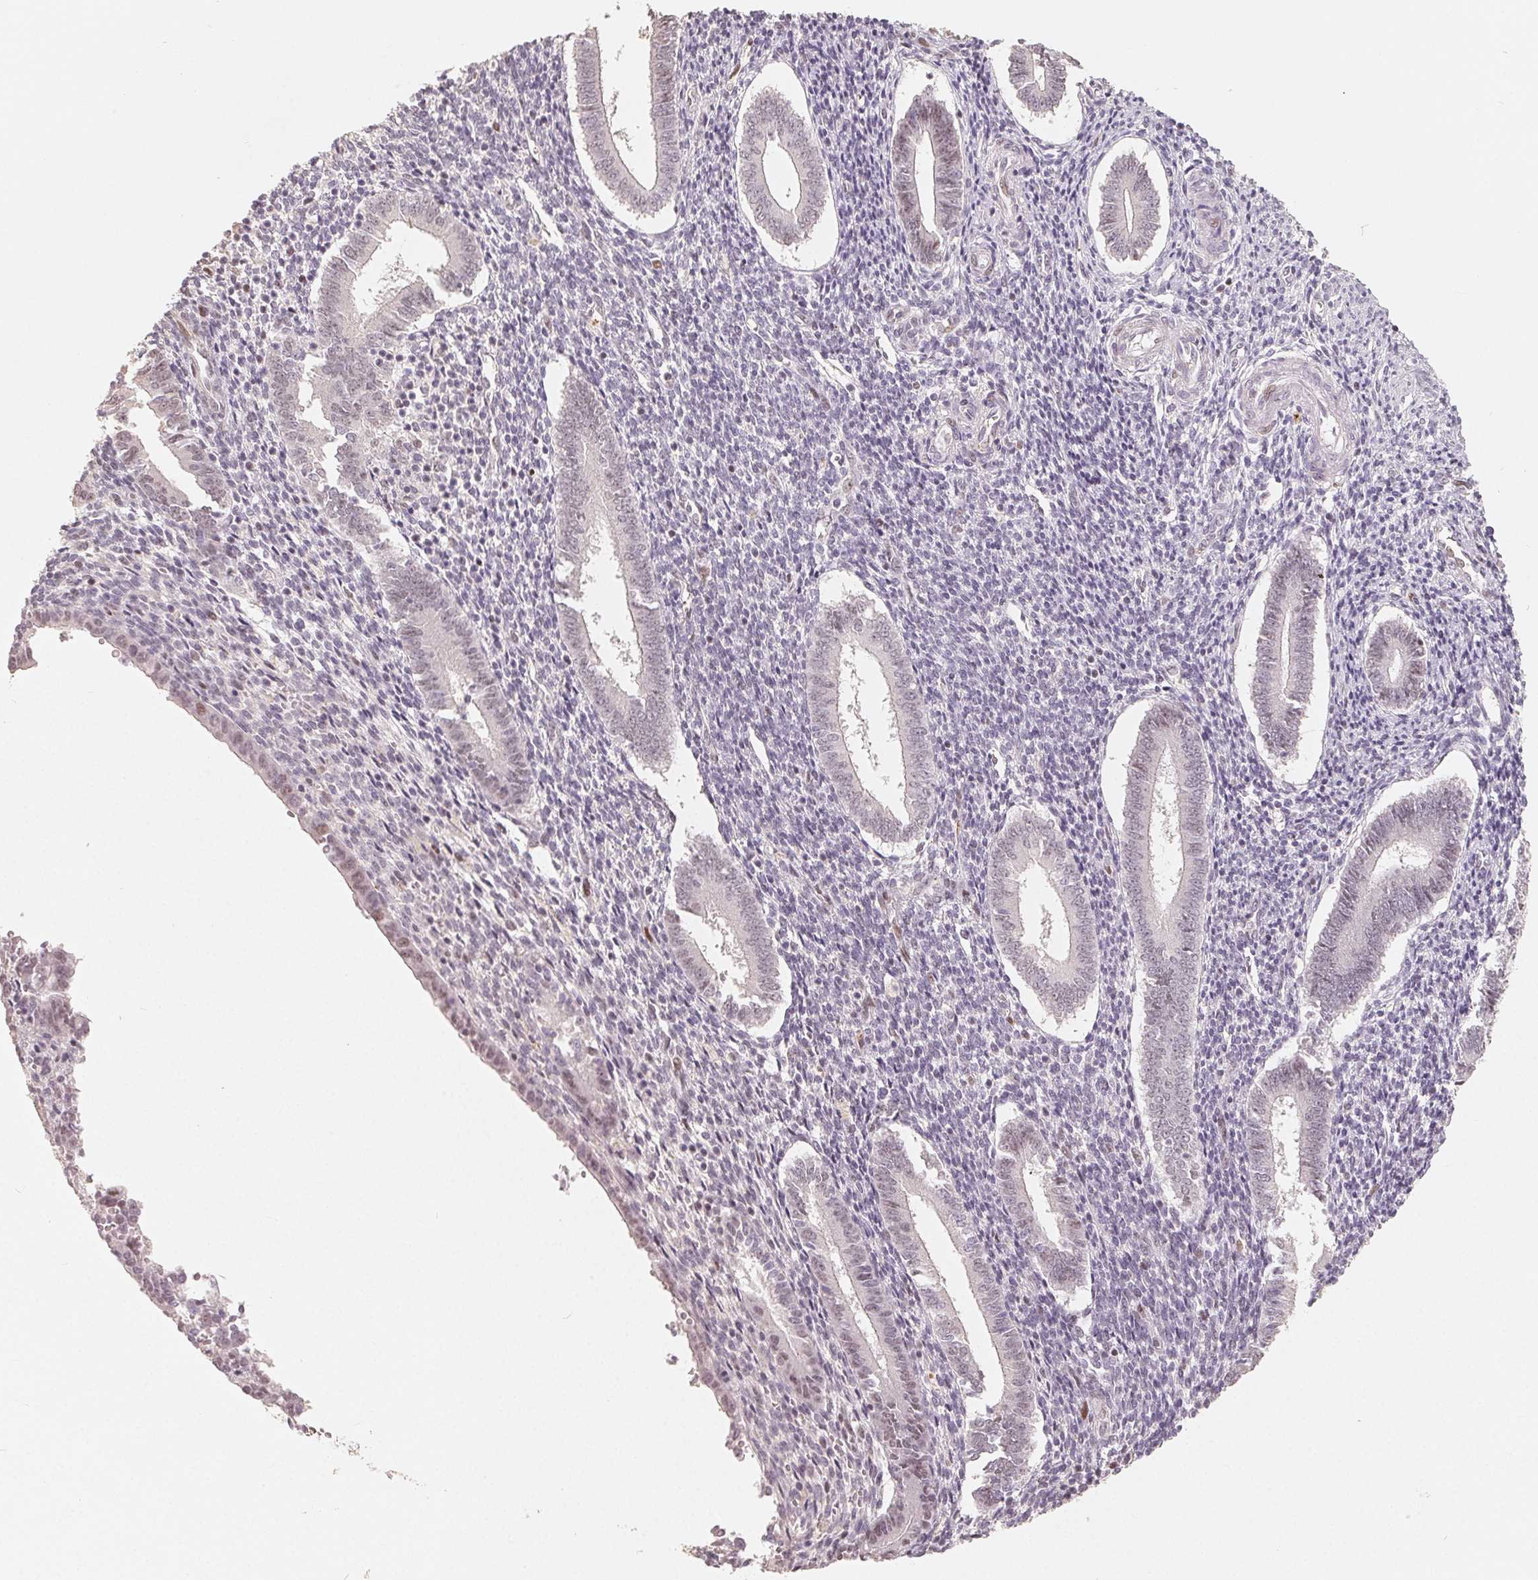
{"staining": {"intensity": "negative", "quantity": "none", "location": "none"}, "tissue": "endometrium", "cell_type": "Cells in endometrial stroma", "image_type": "normal", "snomed": [{"axis": "morphology", "description": "Normal tissue, NOS"}, {"axis": "topography", "description": "Endometrium"}], "caption": "Immunohistochemistry (IHC) of normal endometrium exhibits no positivity in cells in endometrial stroma. (Stains: DAB immunohistochemistry (IHC) with hematoxylin counter stain, Microscopy: brightfield microscopy at high magnification).", "gene": "CCDC138", "patient": {"sex": "female", "age": 25}}